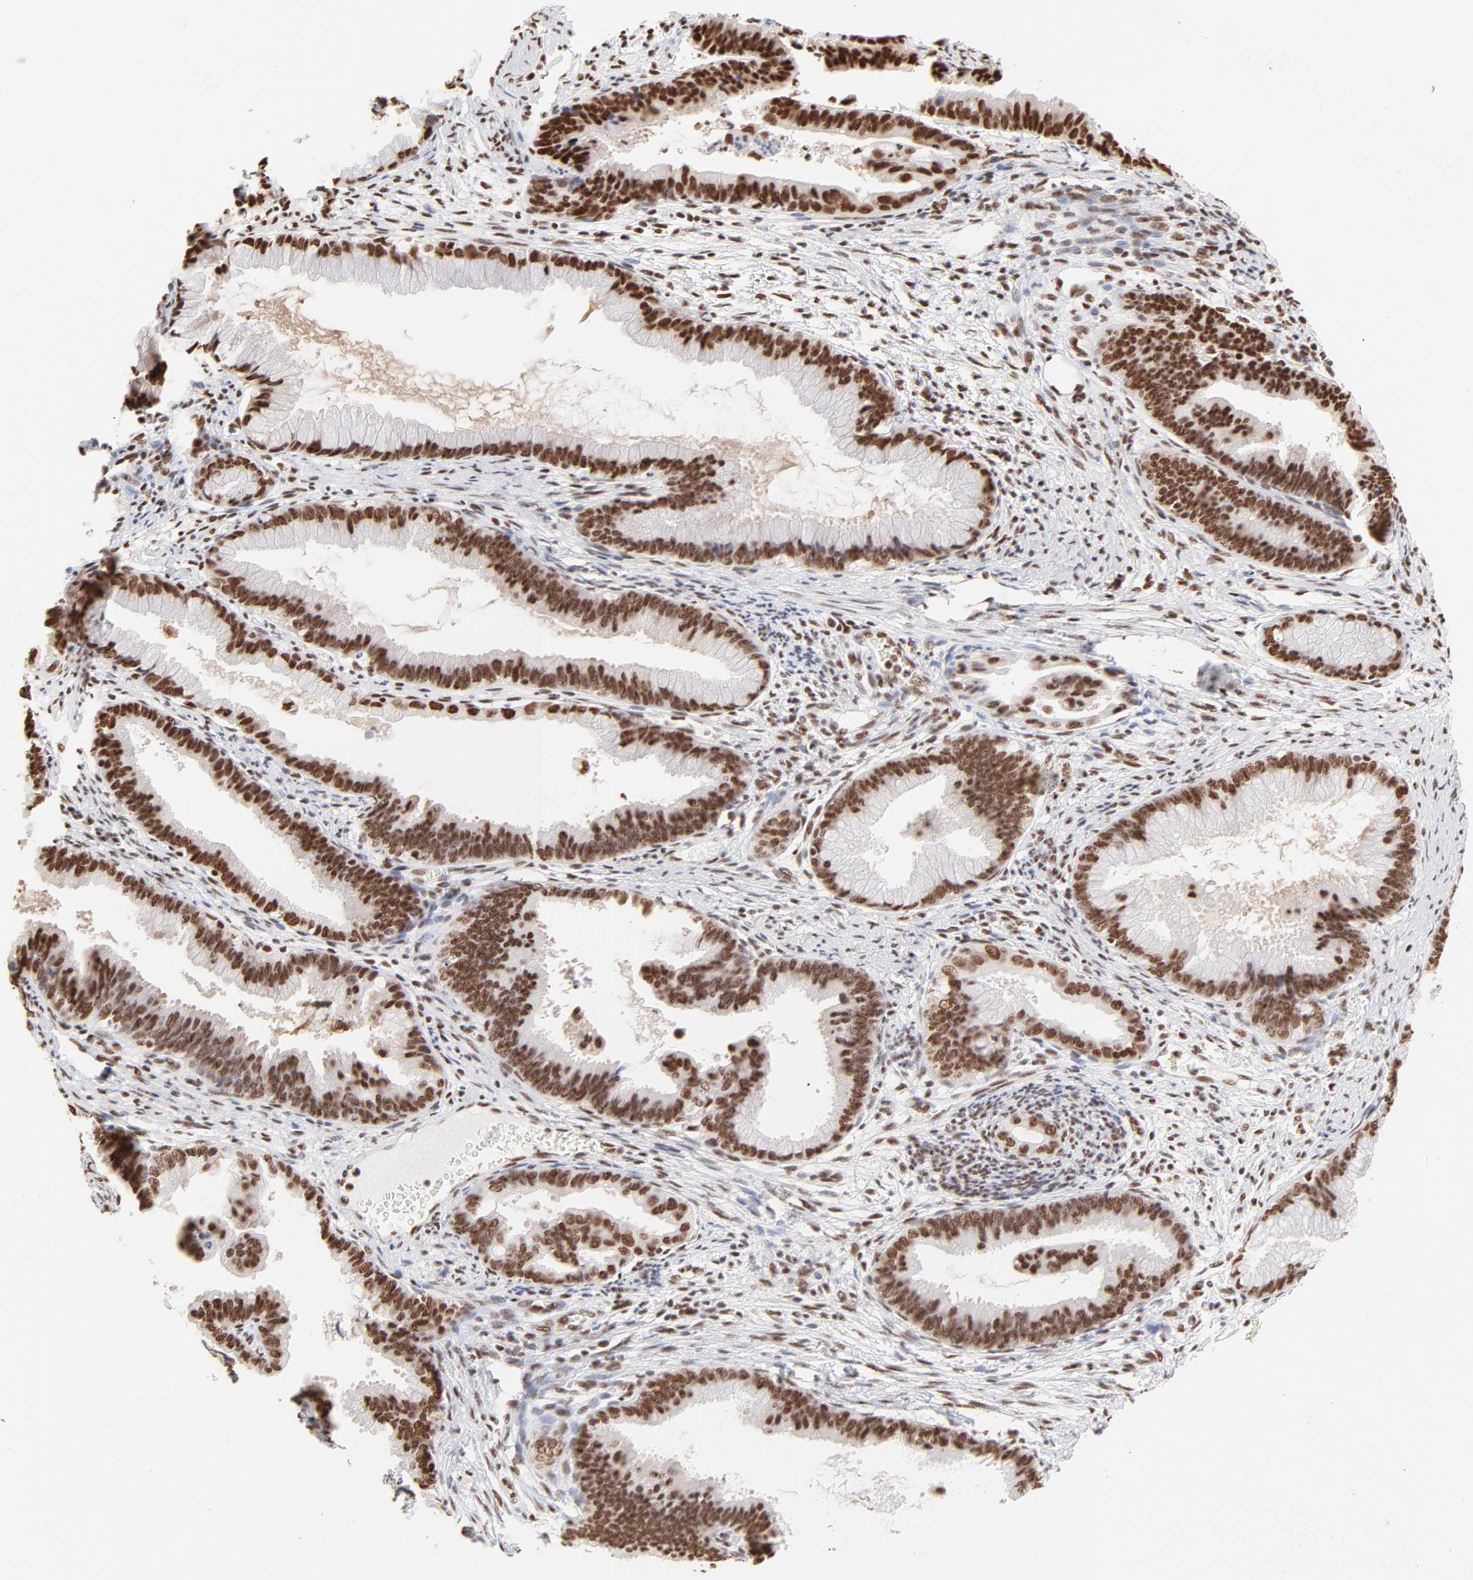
{"staining": {"intensity": "strong", "quantity": ">75%", "location": "nuclear"}, "tissue": "cervical cancer", "cell_type": "Tumor cells", "image_type": "cancer", "snomed": [{"axis": "morphology", "description": "Adenocarcinoma, NOS"}, {"axis": "topography", "description": "Cervix"}], "caption": "Protein expression analysis of cervical cancer shows strong nuclear positivity in about >75% of tumor cells. The protein of interest is stained brown, and the nuclei are stained in blue (DAB (3,3'-diaminobenzidine) IHC with brightfield microscopy, high magnification).", "gene": "TARDBP", "patient": {"sex": "female", "age": 47}}